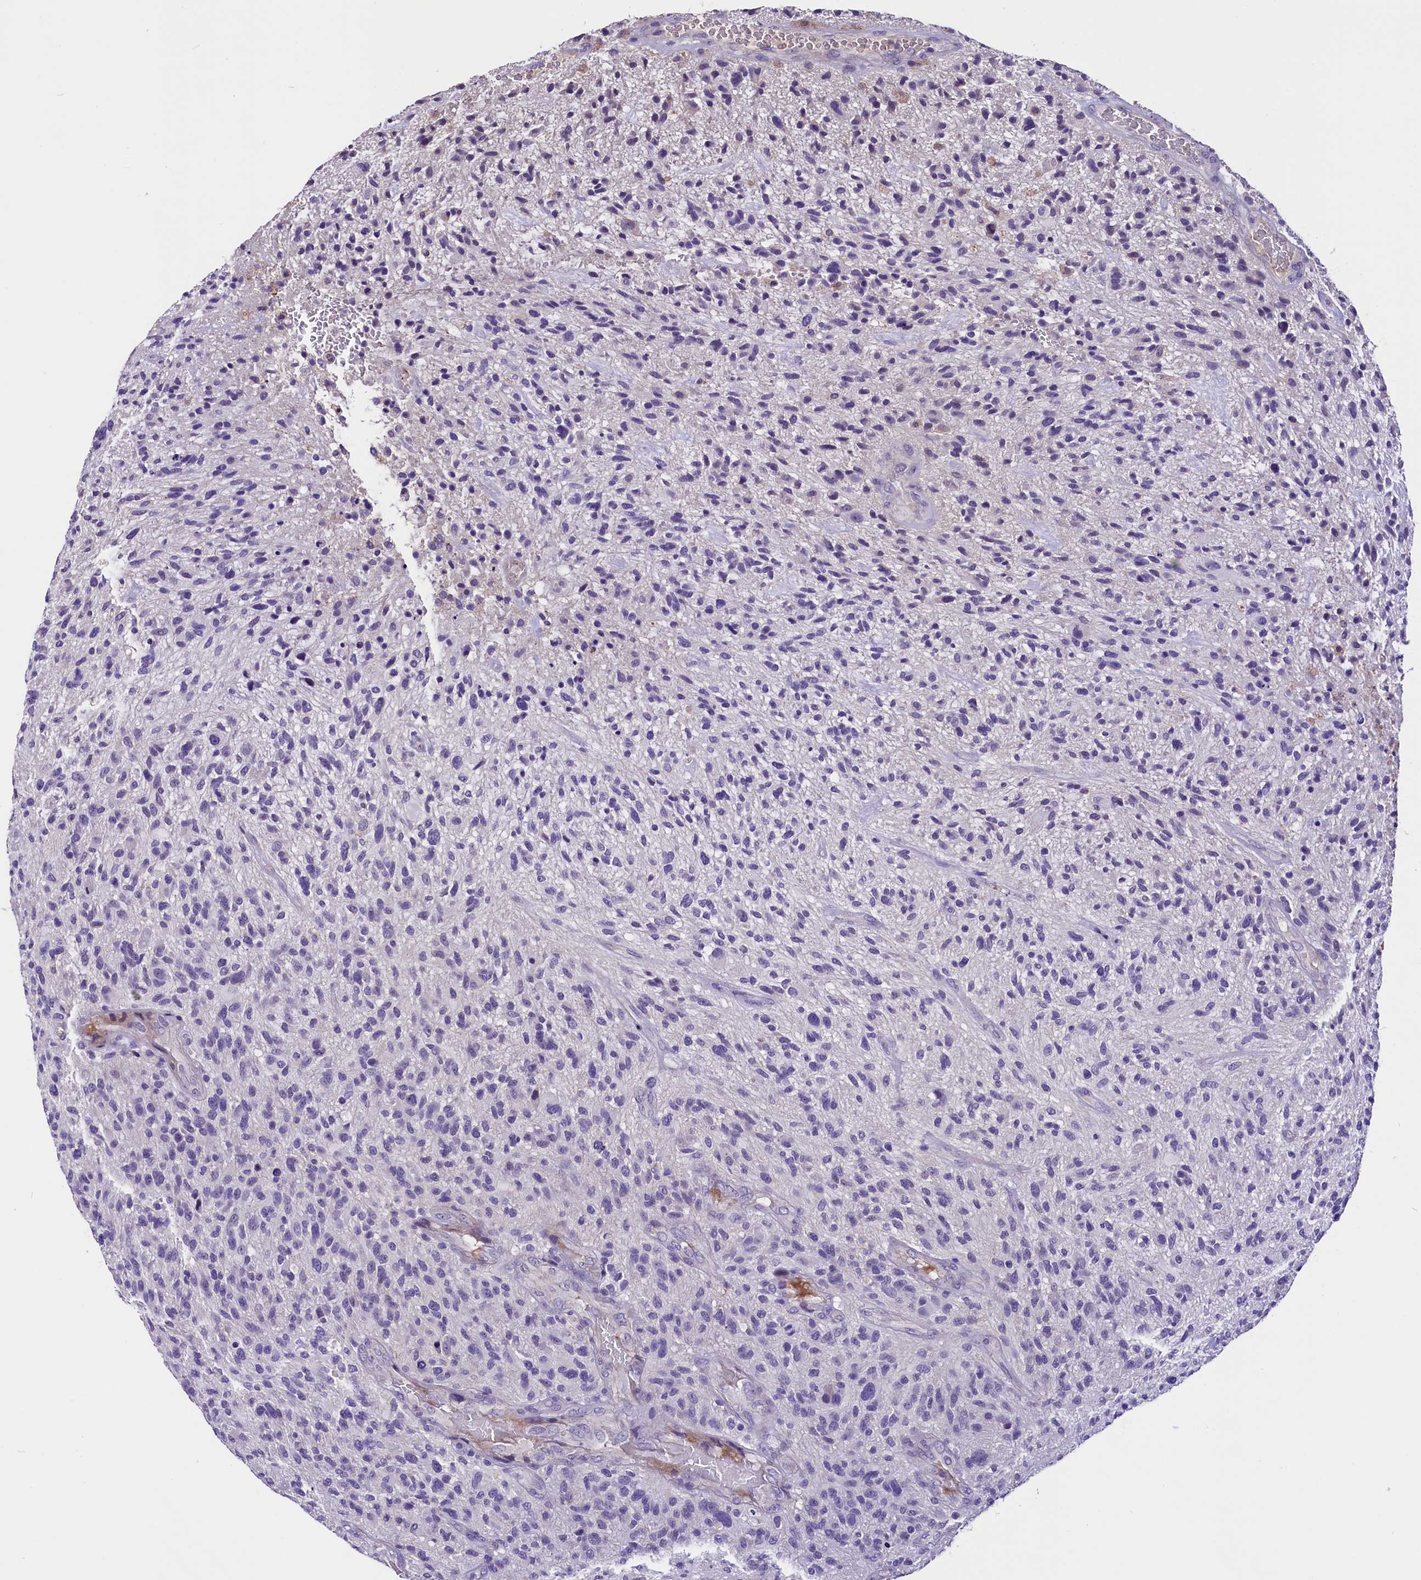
{"staining": {"intensity": "negative", "quantity": "none", "location": "none"}, "tissue": "glioma", "cell_type": "Tumor cells", "image_type": "cancer", "snomed": [{"axis": "morphology", "description": "Glioma, malignant, High grade"}, {"axis": "topography", "description": "Brain"}], "caption": "A micrograph of malignant glioma (high-grade) stained for a protein shows no brown staining in tumor cells.", "gene": "MEX3B", "patient": {"sex": "male", "age": 47}}